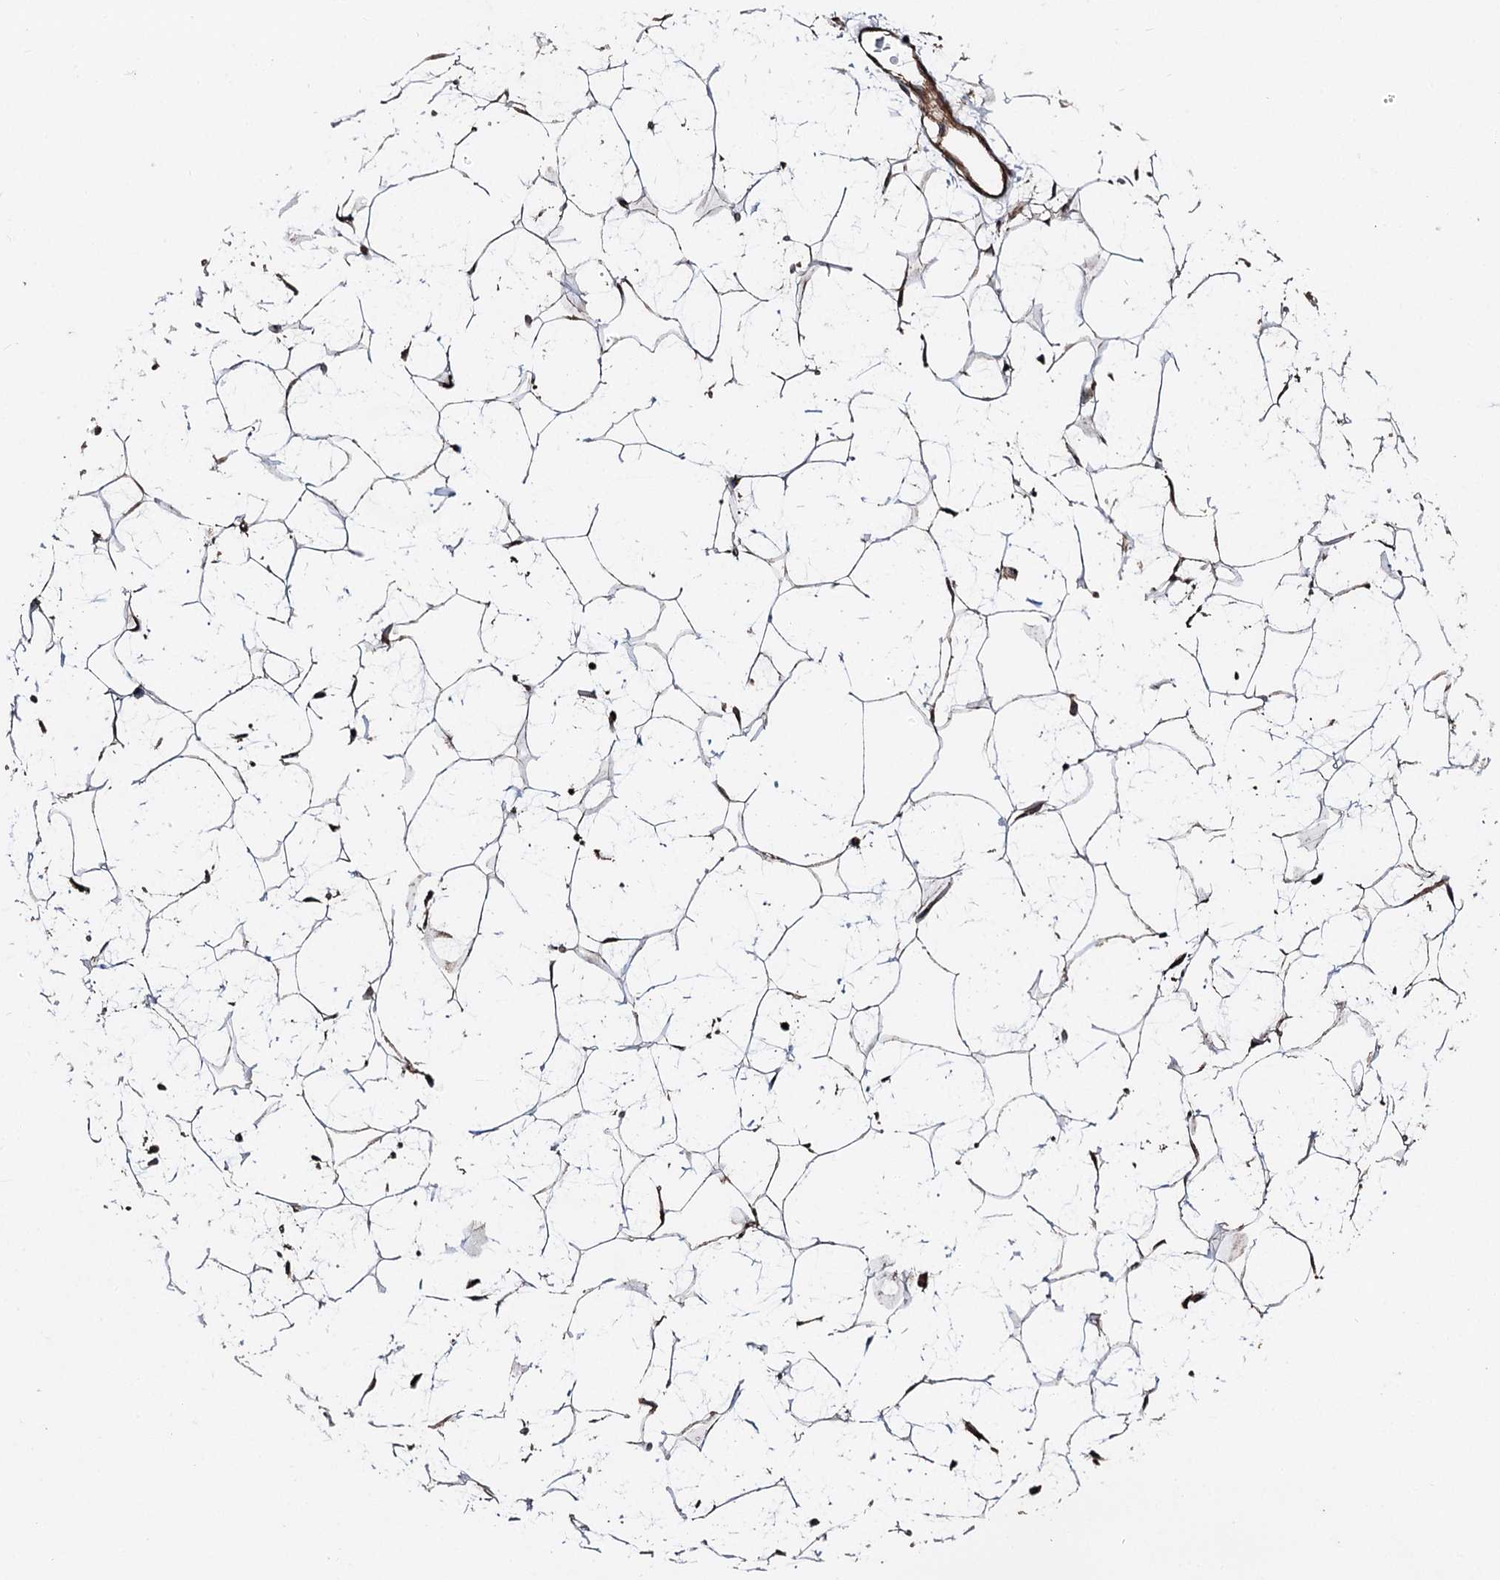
{"staining": {"intensity": "moderate", "quantity": ">75%", "location": "cytoplasmic/membranous"}, "tissue": "adipose tissue", "cell_type": "Adipocytes", "image_type": "normal", "snomed": [{"axis": "morphology", "description": "Normal tissue, NOS"}, {"axis": "topography", "description": "Breast"}], "caption": "High-magnification brightfield microscopy of benign adipose tissue stained with DAB (3,3'-diaminobenzidine) (brown) and counterstained with hematoxylin (blue). adipocytes exhibit moderate cytoplasmic/membranous positivity is present in about>75% of cells. The staining was performed using DAB, with brown indicating positive protein expression. Nuclei are stained blue with hematoxylin.", "gene": "ITFG2", "patient": {"sex": "female", "age": 26}}